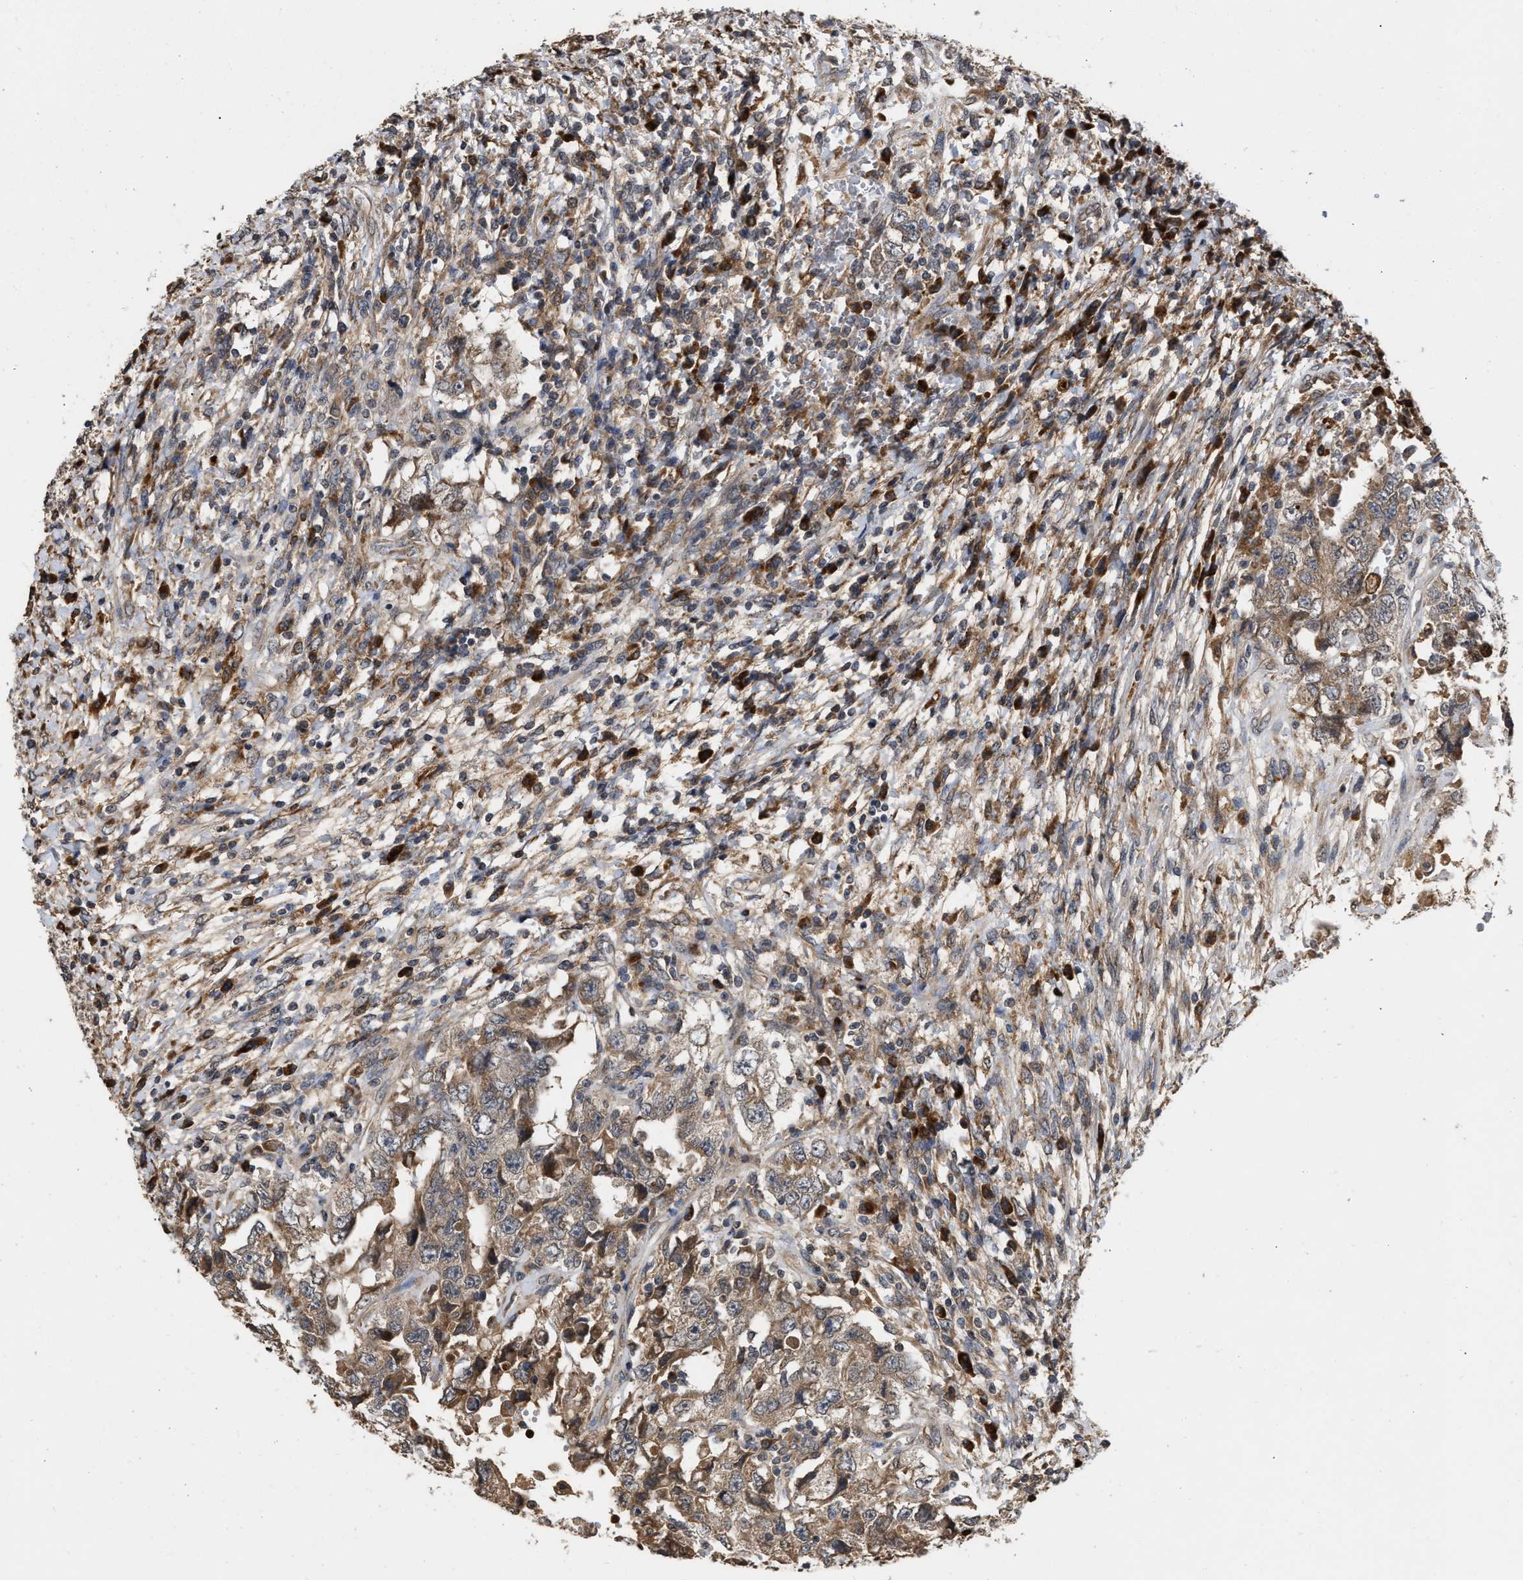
{"staining": {"intensity": "moderate", "quantity": ">75%", "location": "cytoplasmic/membranous"}, "tissue": "testis cancer", "cell_type": "Tumor cells", "image_type": "cancer", "snomed": [{"axis": "morphology", "description": "Carcinoma, Embryonal, NOS"}, {"axis": "topography", "description": "Testis"}], "caption": "About >75% of tumor cells in human embryonal carcinoma (testis) demonstrate moderate cytoplasmic/membranous protein staining as visualized by brown immunohistochemical staining.", "gene": "SAR1A", "patient": {"sex": "male", "age": 26}}